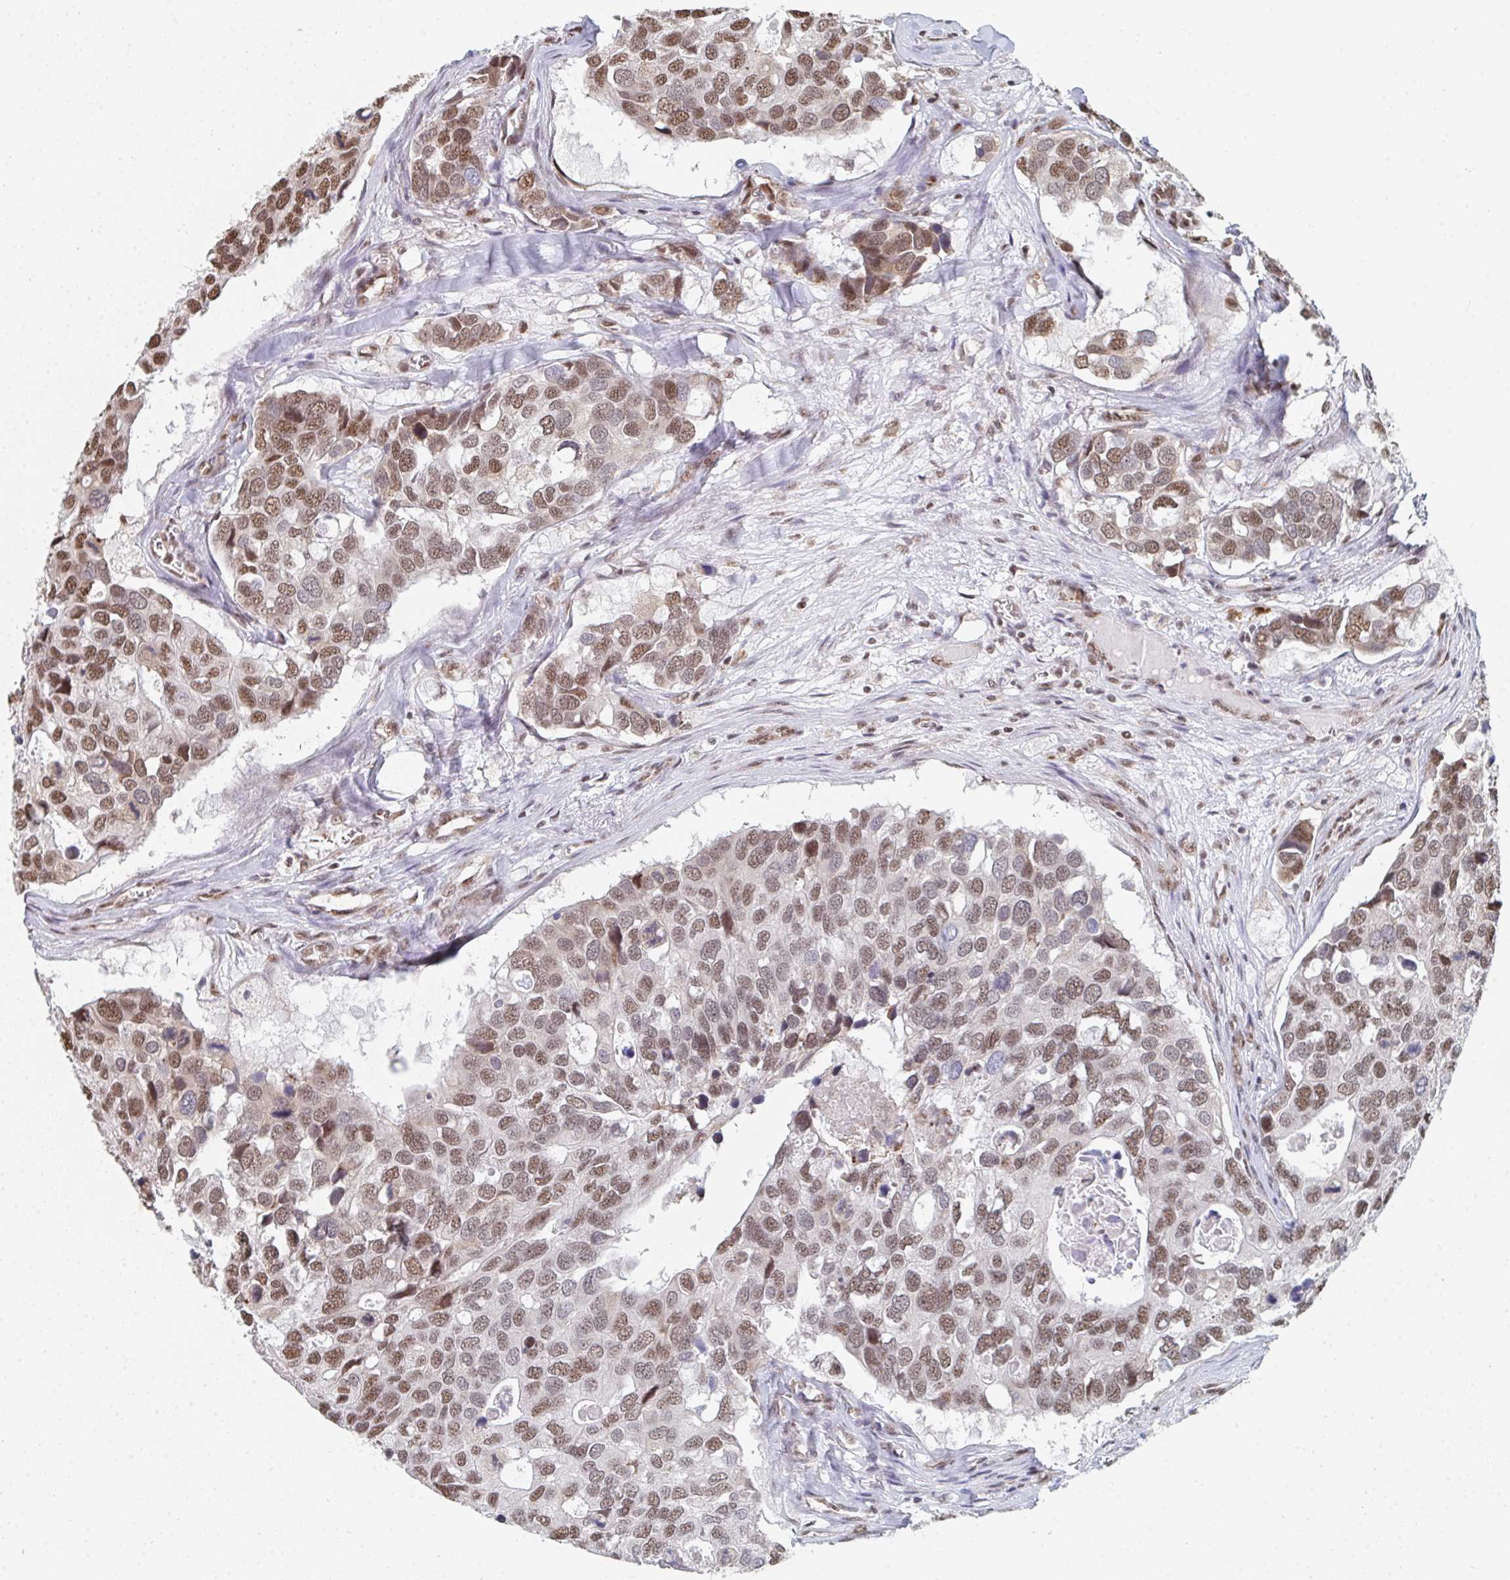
{"staining": {"intensity": "moderate", "quantity": ">75%", "location": "nuclear"}, "tissue": "breast cancer", "cell_type": "Tumor cells", "image_type": "cancer", "snomed": [{"axis": "morphology", "description": "Duct carcinoma"}, {"axis": "topography", "description": "Breast"}], "caption": "The micrograph demonstrates staining of intraductal carcinoma (breast), revealing moderate nuclear protein expression (brown color) within tumor cells. (brown staining indicates protein expression, while blue staining denotes nuclei).", "gene": "MBNL1", "patient": {"sex": "female", "age": 83}}